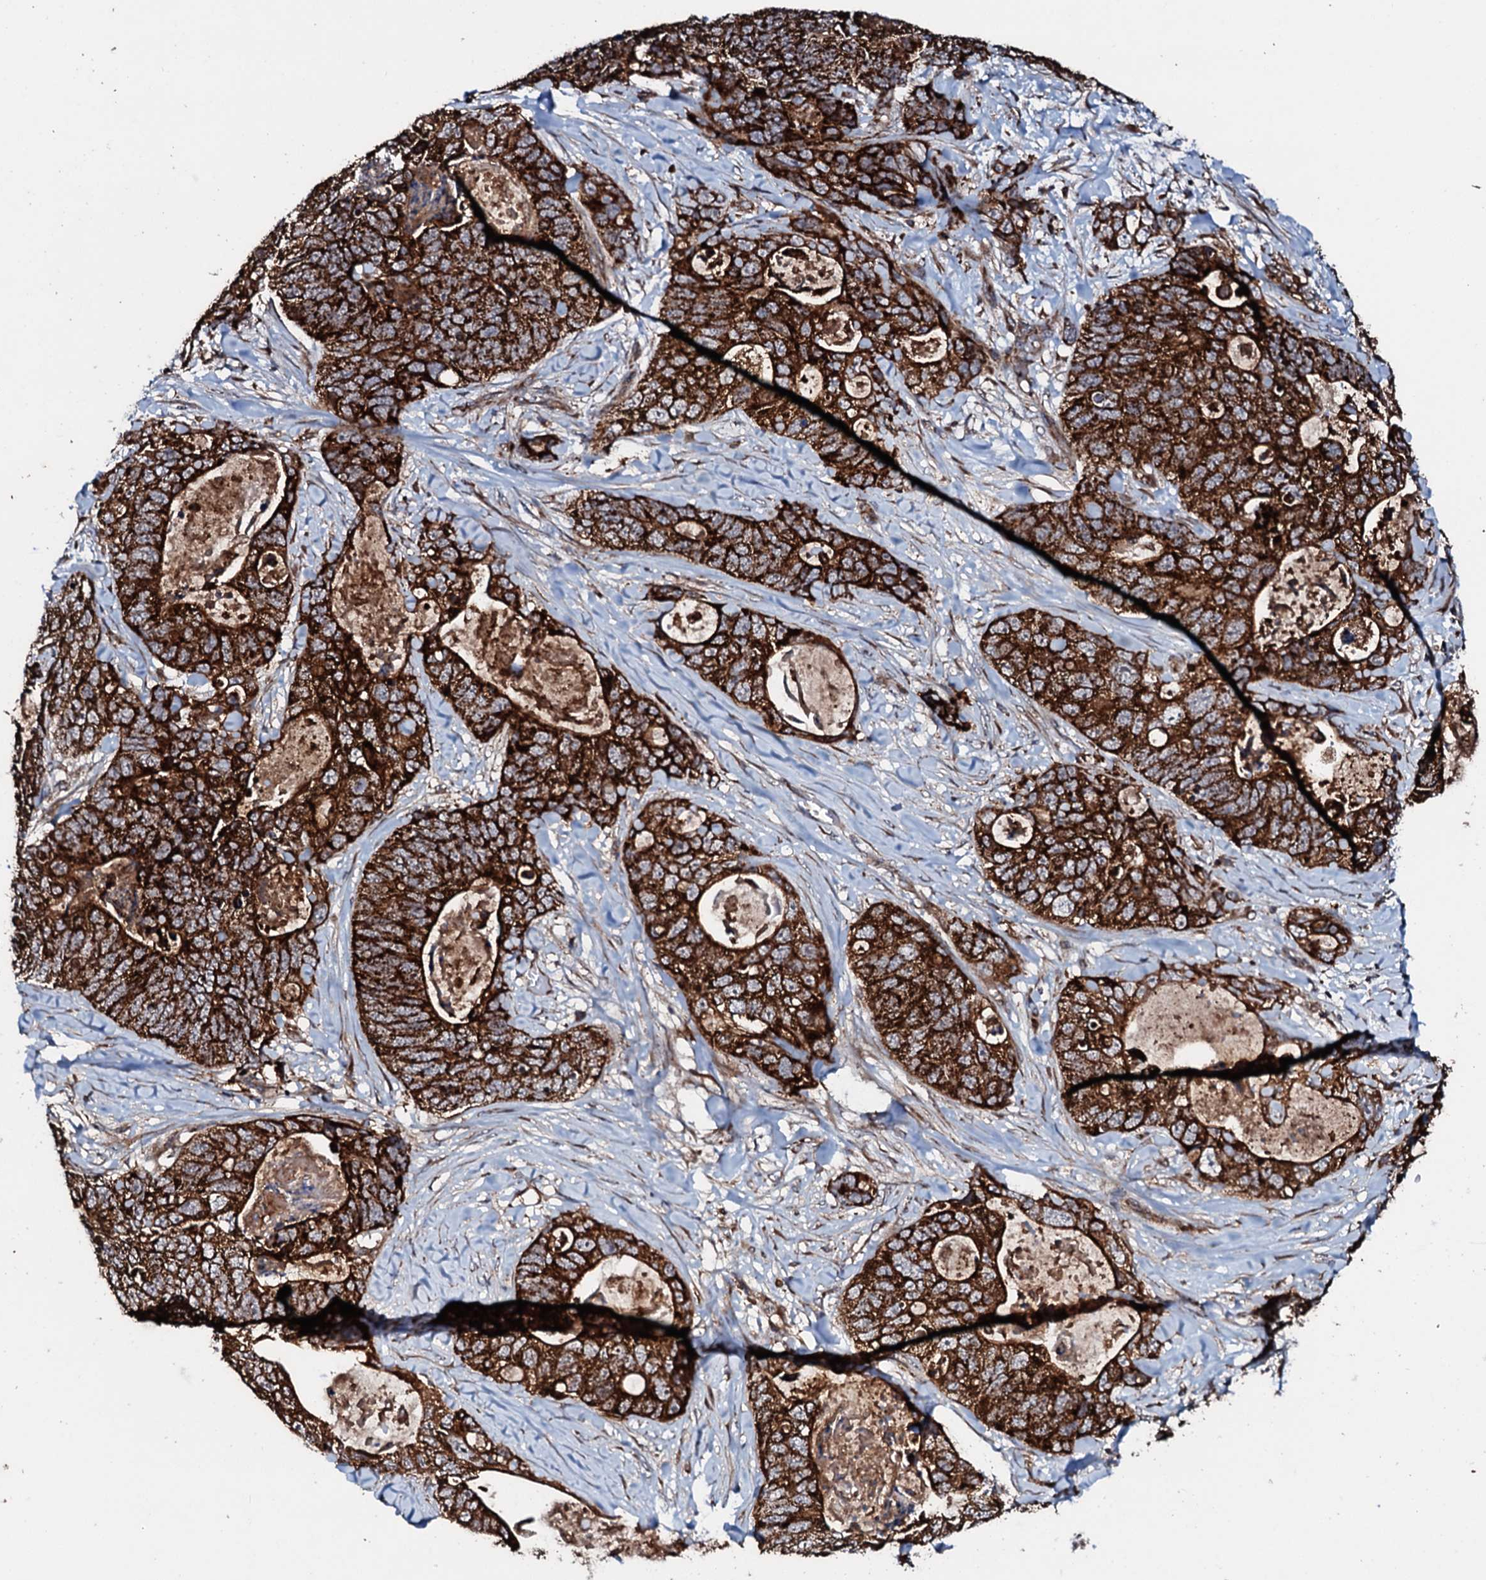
{"staining": {"intensity": "strong", "quantity": ">75%", "location": "cytoplasmic/membranous"}, "tissue": "stomach cancer", "cell_type": "Tumor cells", "image_type": "cancer", "snomed": [{"axis": "morphology", "description": "Adenocarcinoma, NOS"}, {"axis": "topography", "description": "Stomach"}], "caption": "Stomach adenocarcinoma stained with immunohistochemistry exhibits strong cytoplasmic/membranous expression in about >75% of tumor cells. The staining was performed using DAB (3,3'-diaminobenzidine) to visualize the protein expression in brown, while the nuclei were stained in blue with hematoxylin (Magnification: 20x).", "gene": "SDHAF2", "patient": {"sex": "female", "age": 89}}